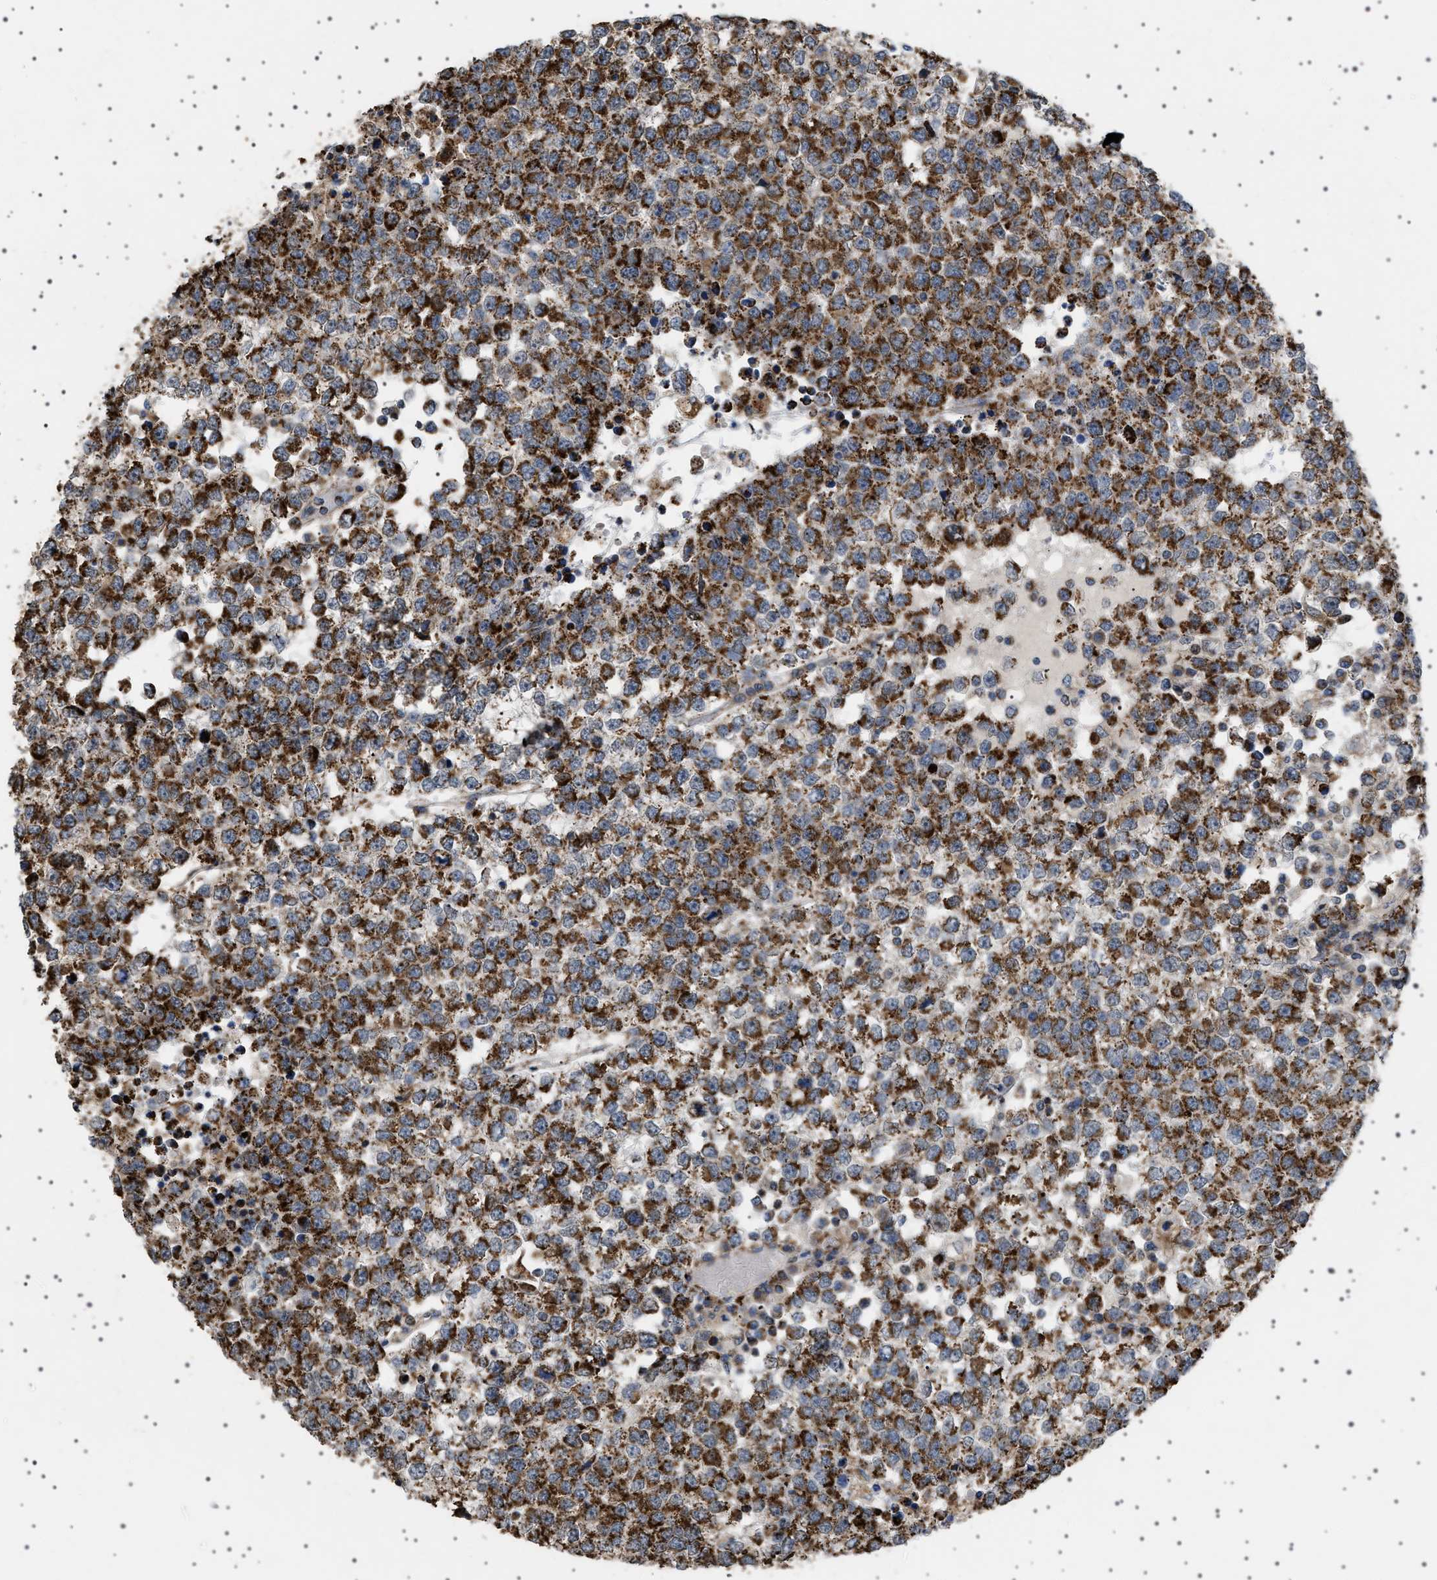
{"staining": {"intensity": "strong", "quantity": ">75%", "location": "cytoplasmic/membranous"}, "tissue": "testis cancer", "cell_type": "Tumor cells", "image_type": "cancer", "snomed": [{"axis": "morphology", "description": "Seminoma, NOS"}, {"axis": "topography", "description": "Testis"}], "caption": "This image reveals immunohistochemistry staining of testis cancer, with high strong cytoplasmic/membranous positivity in approximately >75% of tumor cells.", "gene": "UBXN8", "patient": {"sex": "male", "age": 65}}